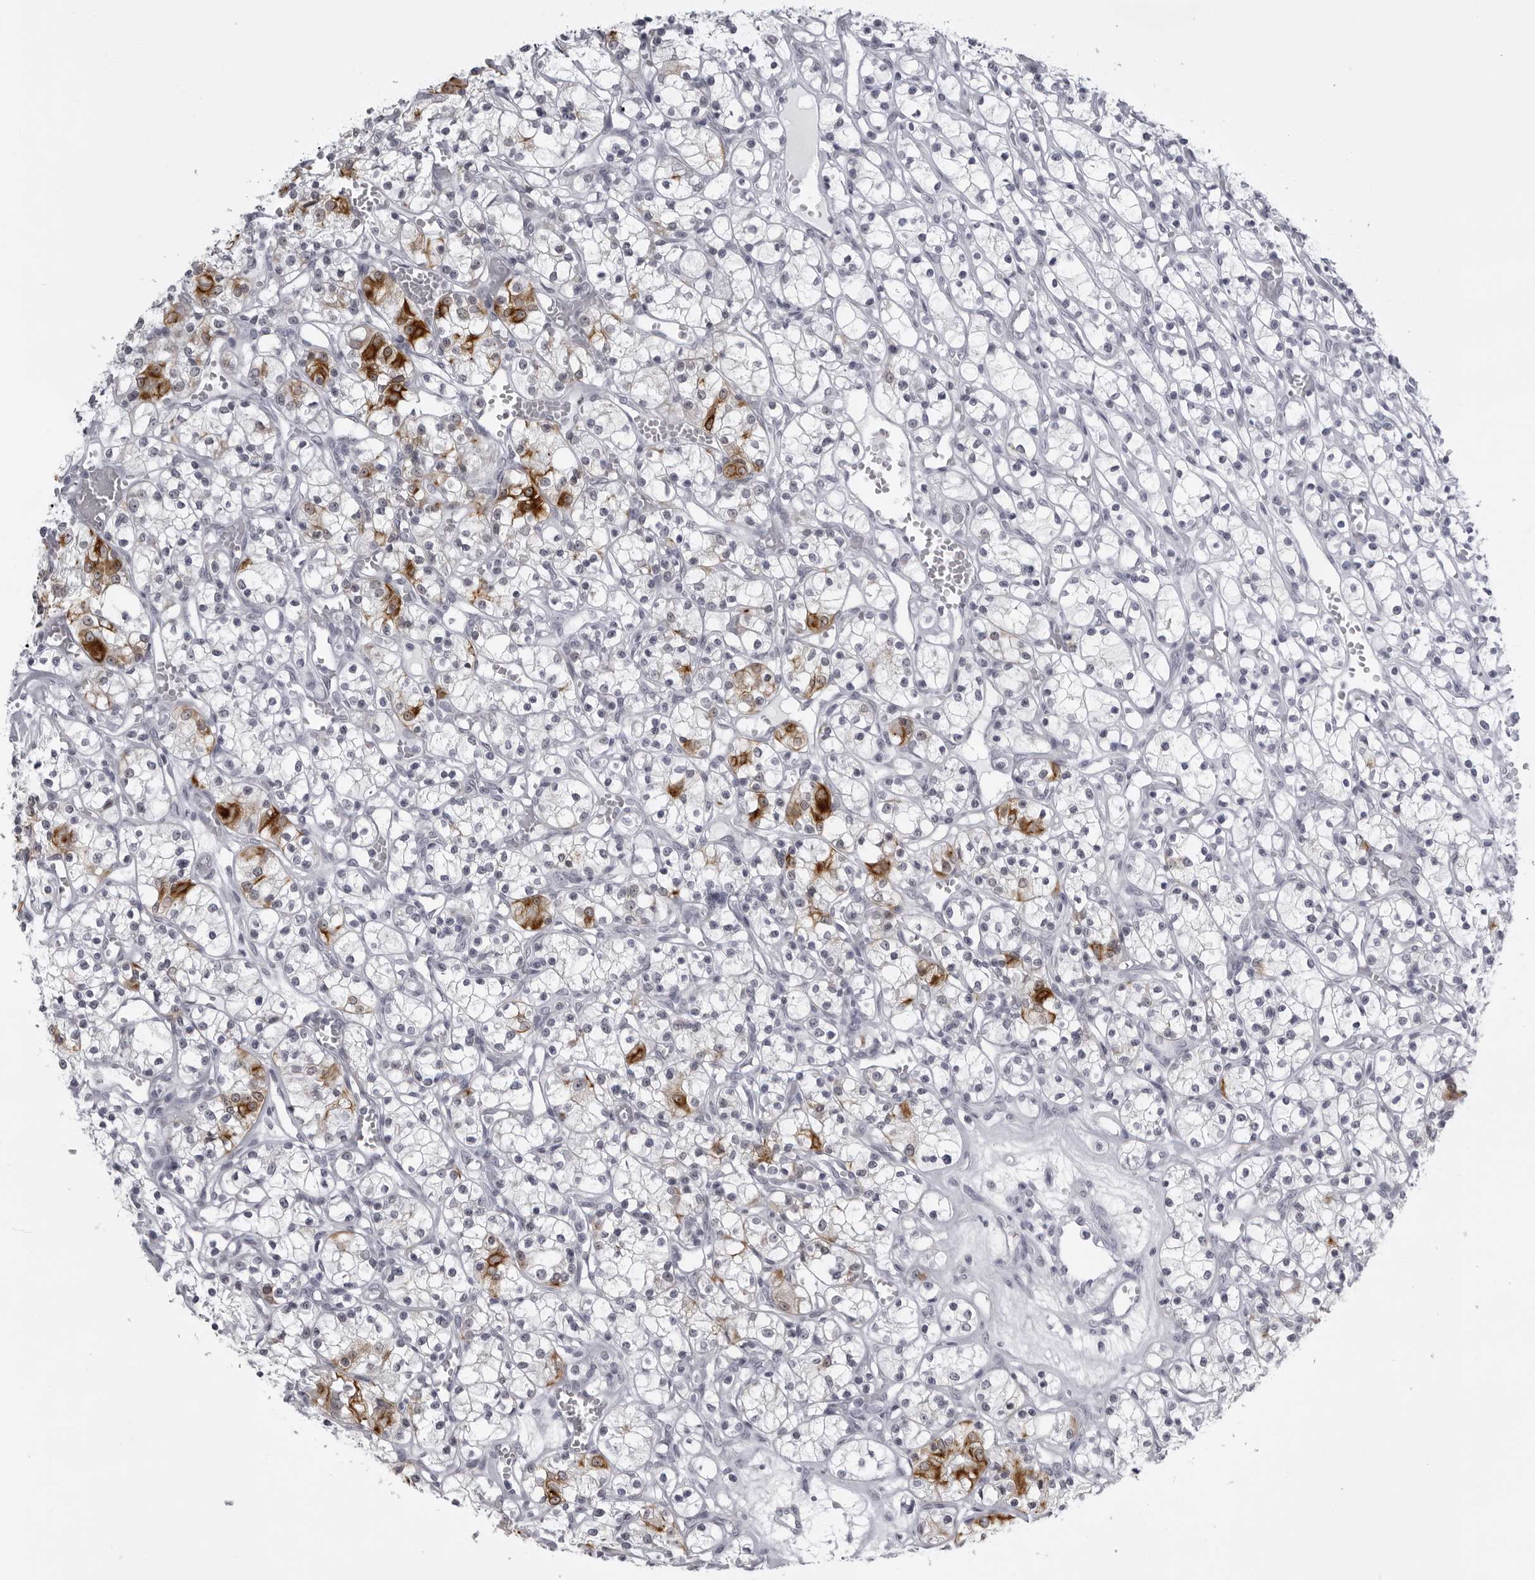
{"staining": {"intensity": "strong", "quantity": "<25%", "location": "cytoplasmic/membranous"}, "tissue": "renal cancer", "cell_type": "Tumor cells", "image_type": "cancer", "snomed": [{"axis": "morphology", "description": "Adenocarcinoma, NOS"}, {"axis": "topography", "description": "Kidney"}], "caption": "Approximately <25% of tumor cells in human renal adenocarcinoma reveal strong cytoplasmic/membranous protein staining as visualized by brown immunohistochemical staining.", "gene": "UROD", "patient": {"sex": "female", "age": 59}}